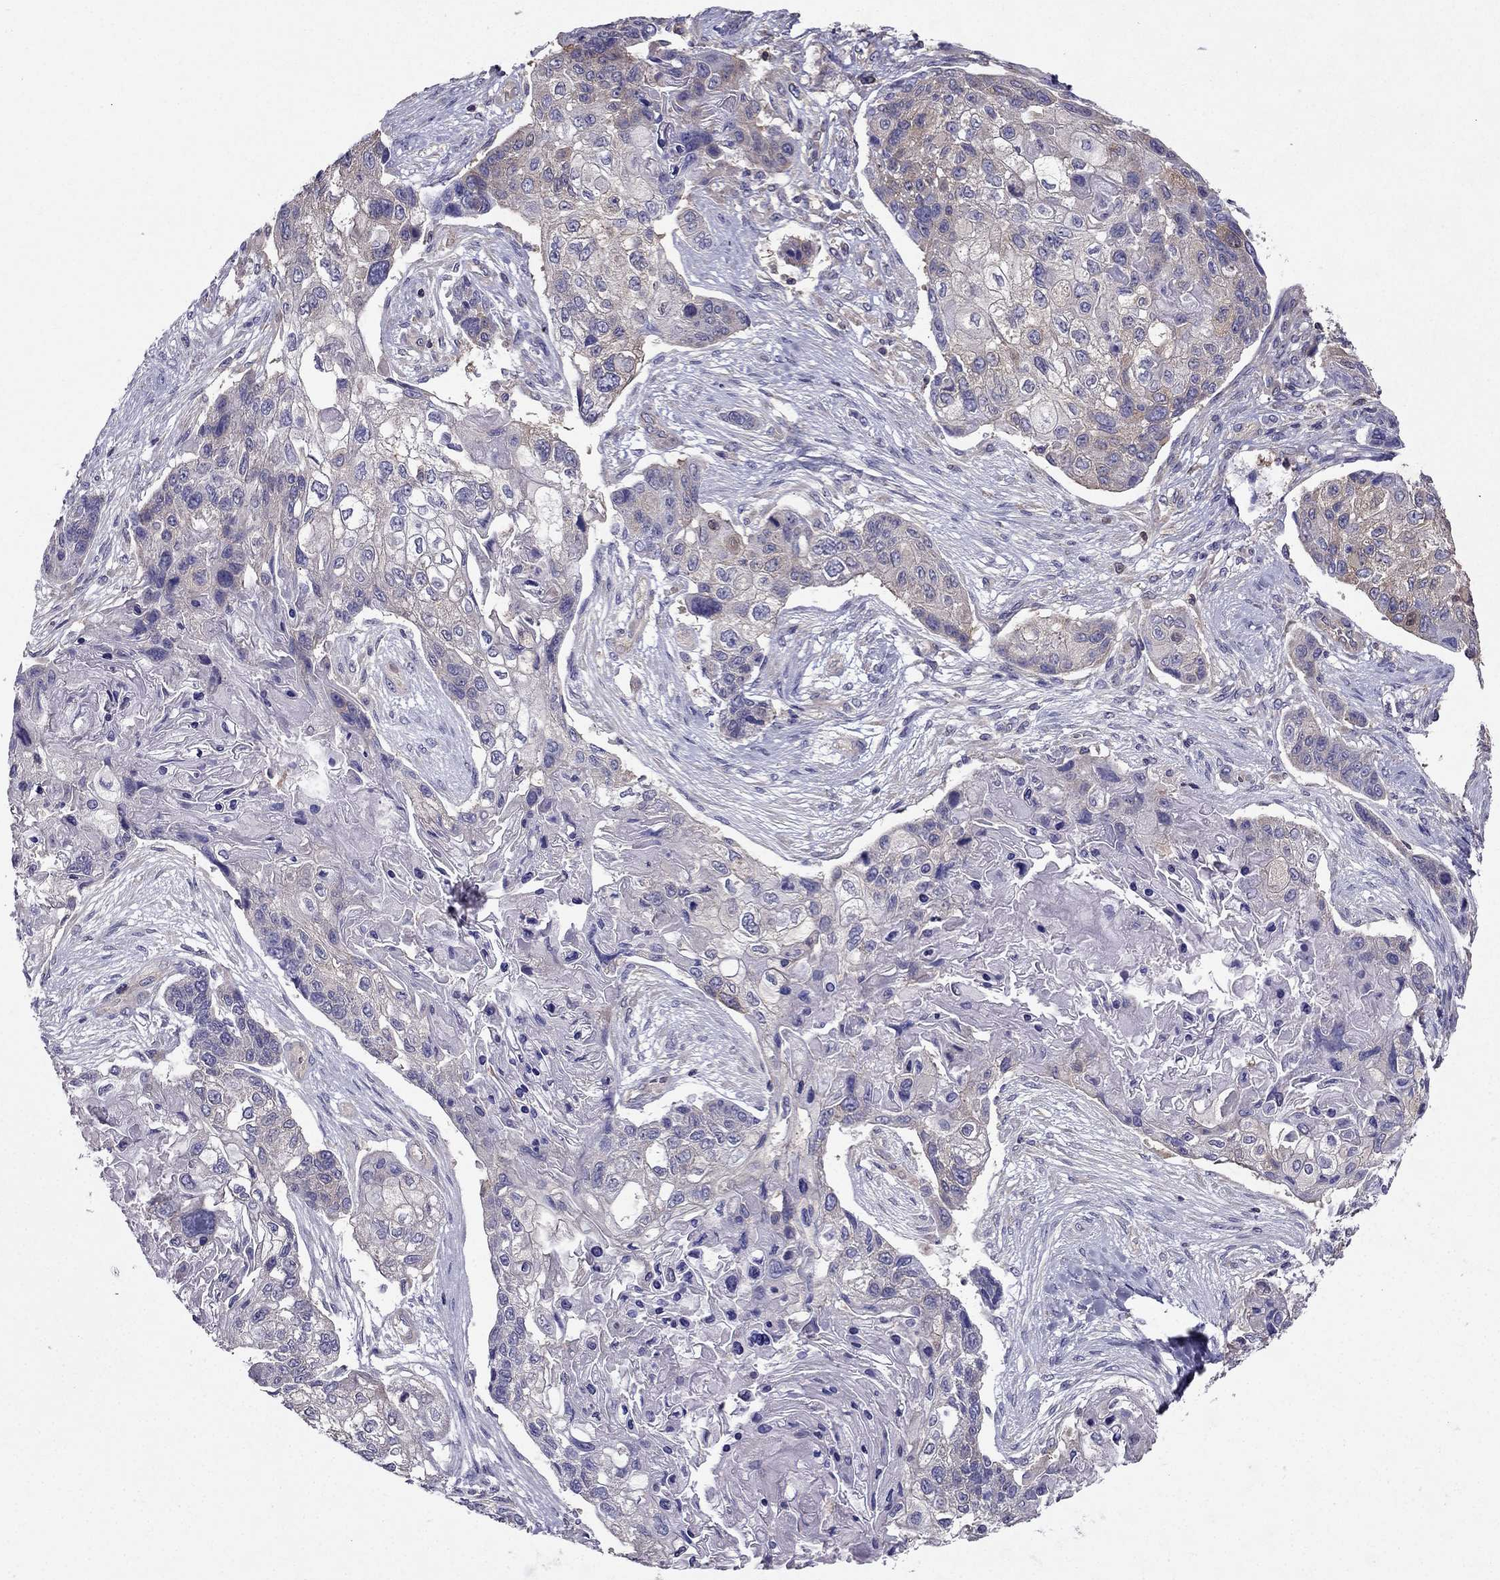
{"staining": {"intensity": "weak", "quantity": "<25%", "location": "cytoplasmic/membranous"}, "tissue": "lung cancer", "cell_type": "Tumor cells", "image_type": "cancer", "snomed": [{"axis": "morphology", "description": "Squamous cell carcinoma, NOS"}, {"axis": "topography", "description": "Lung"}], "caption": "High power microscopy photomicrograph of an IHC image of lung cancer, revealing no significant positivity in tumor cells.", "gene": "AAK1", "patient": {"sex": "male", "age": 69}}